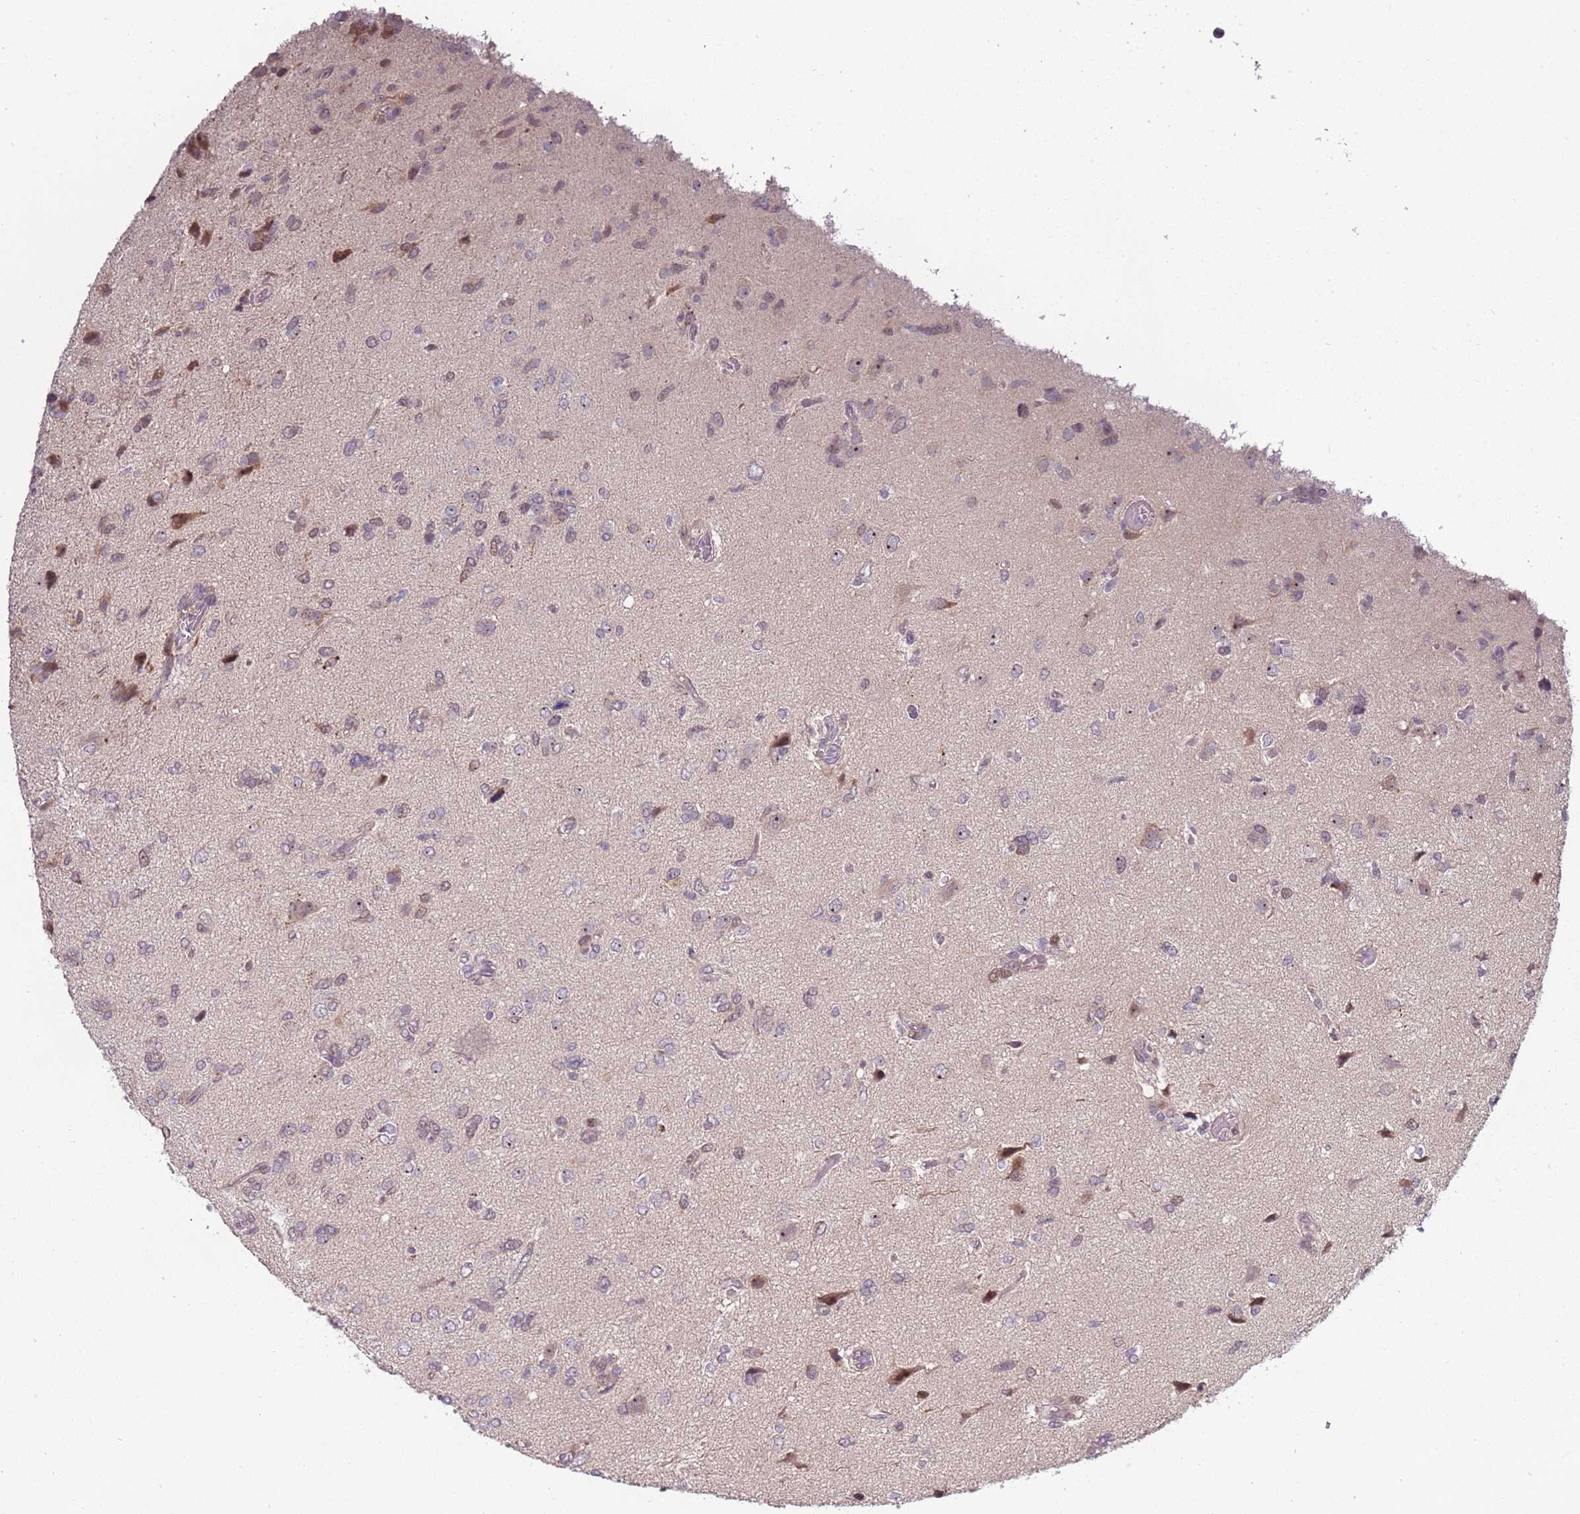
{"staining": {"intensity": "weak", "quantity": "25%-75%", "location": "nuclear"}, "tissue": "glioma", "cell_type": "Tumor cells", "image_type": "cancer", "snomed": [{"axis": "morphology", "description": "Glioma, malignant, High grade"}, {"axis": "topography", "description": "Brain"}], "caption": "An immunohistochemistry (IHC) micrograph of tumor tissue is shown. Protein staining in brown highlights weak nuclear positivity in glioma within tumor cells.", "gene": "UCMA", "patient": {"sex": "female", "age": 59}}